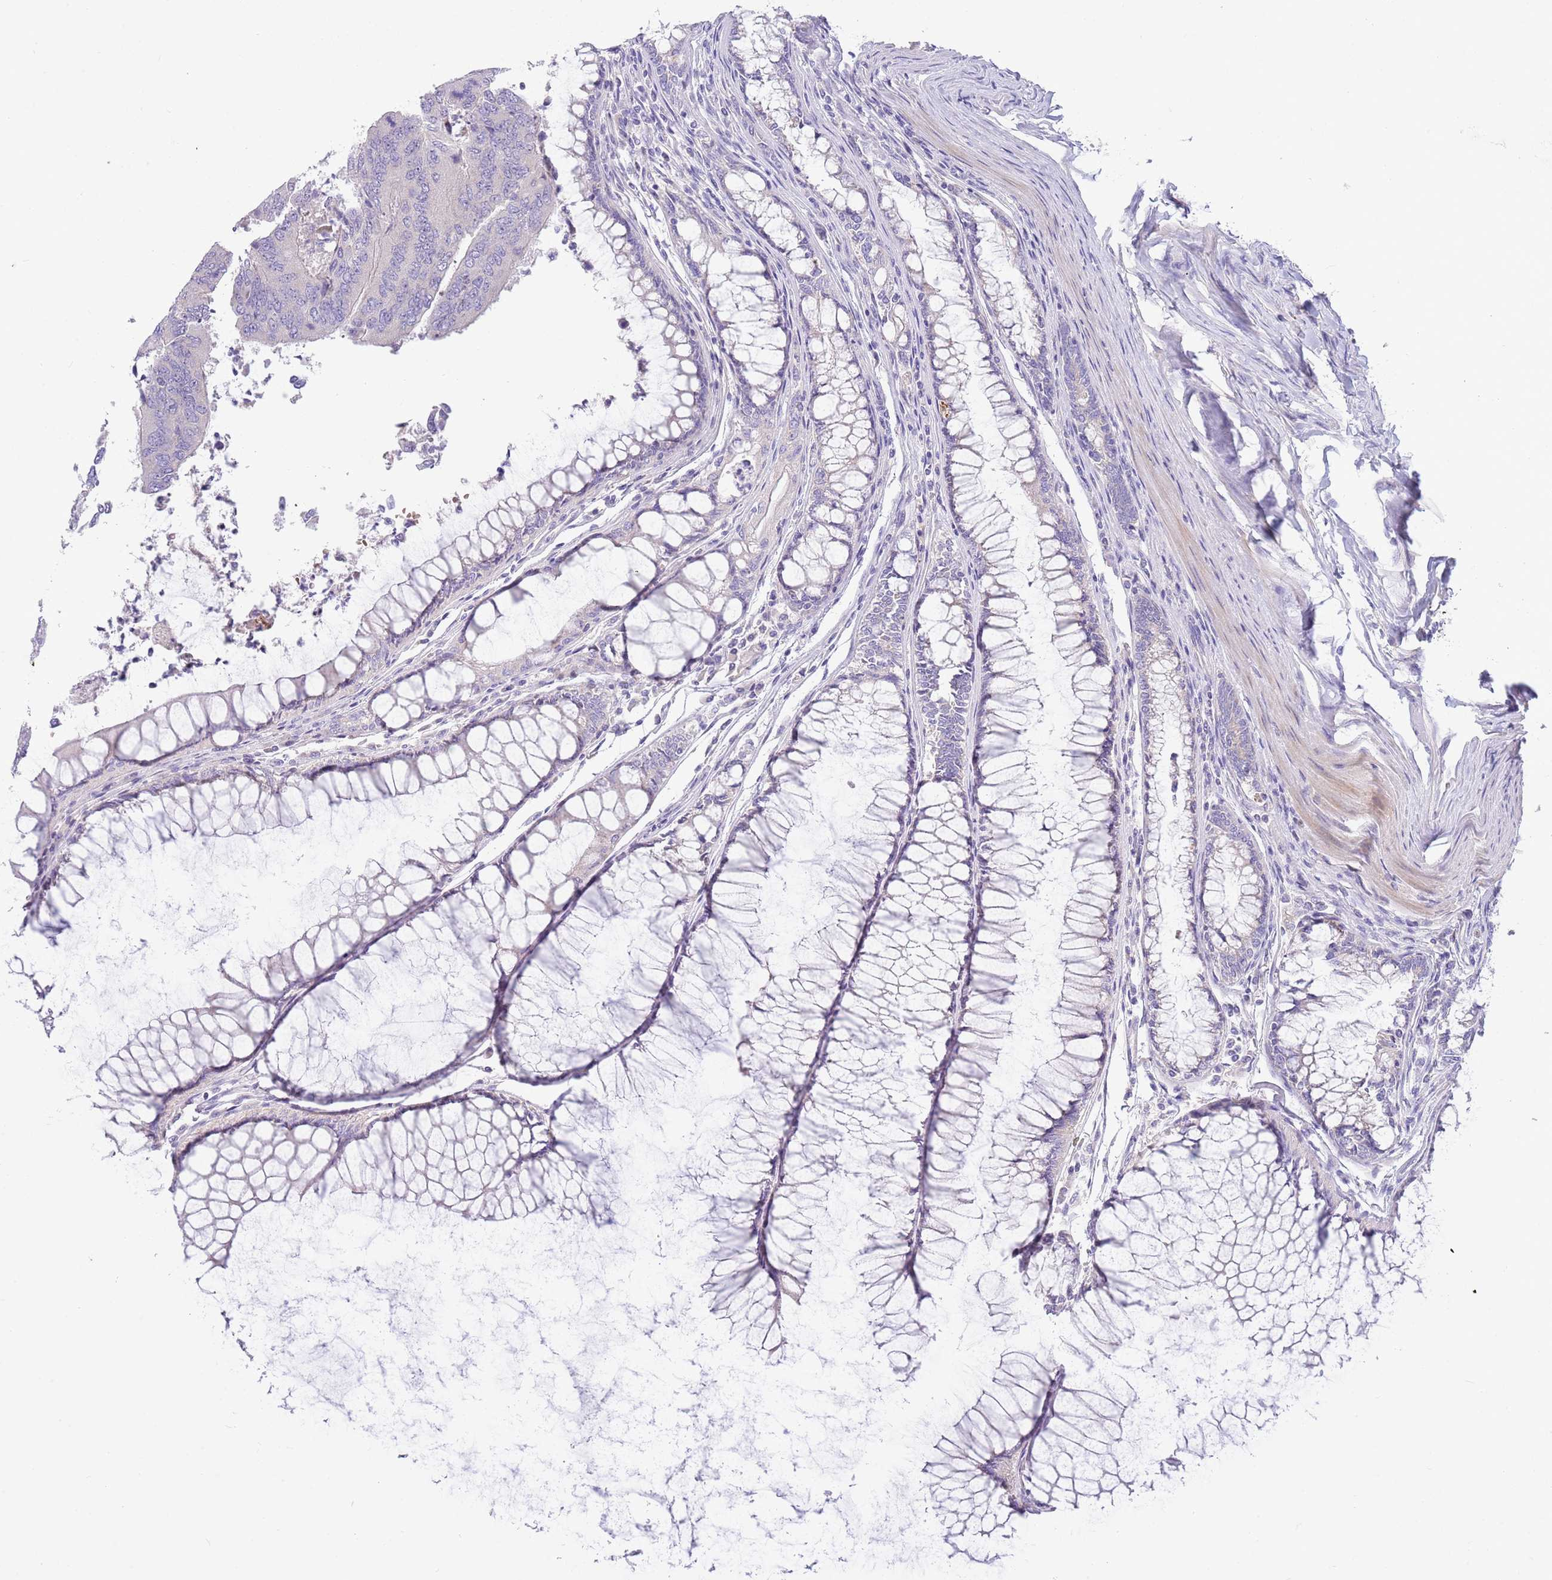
{"staining": {"intensity": "negative", "quantity": "none", "location": "none"}, "tissue": "colorectal cancer", "cell_type": "Tumor cells", "image_type": "cancer", "snomed": [{"axis": "morphology", "description": "Adenocarcinoma, NOS"}, {"axis": "topography", "description": "Colon"}], "caption": "Tumor cells are negative for brown protein staining in colorectal adenocarcinoma.", "gene": "DDHD1", "patient": {"sex": "female", "age": 67}}